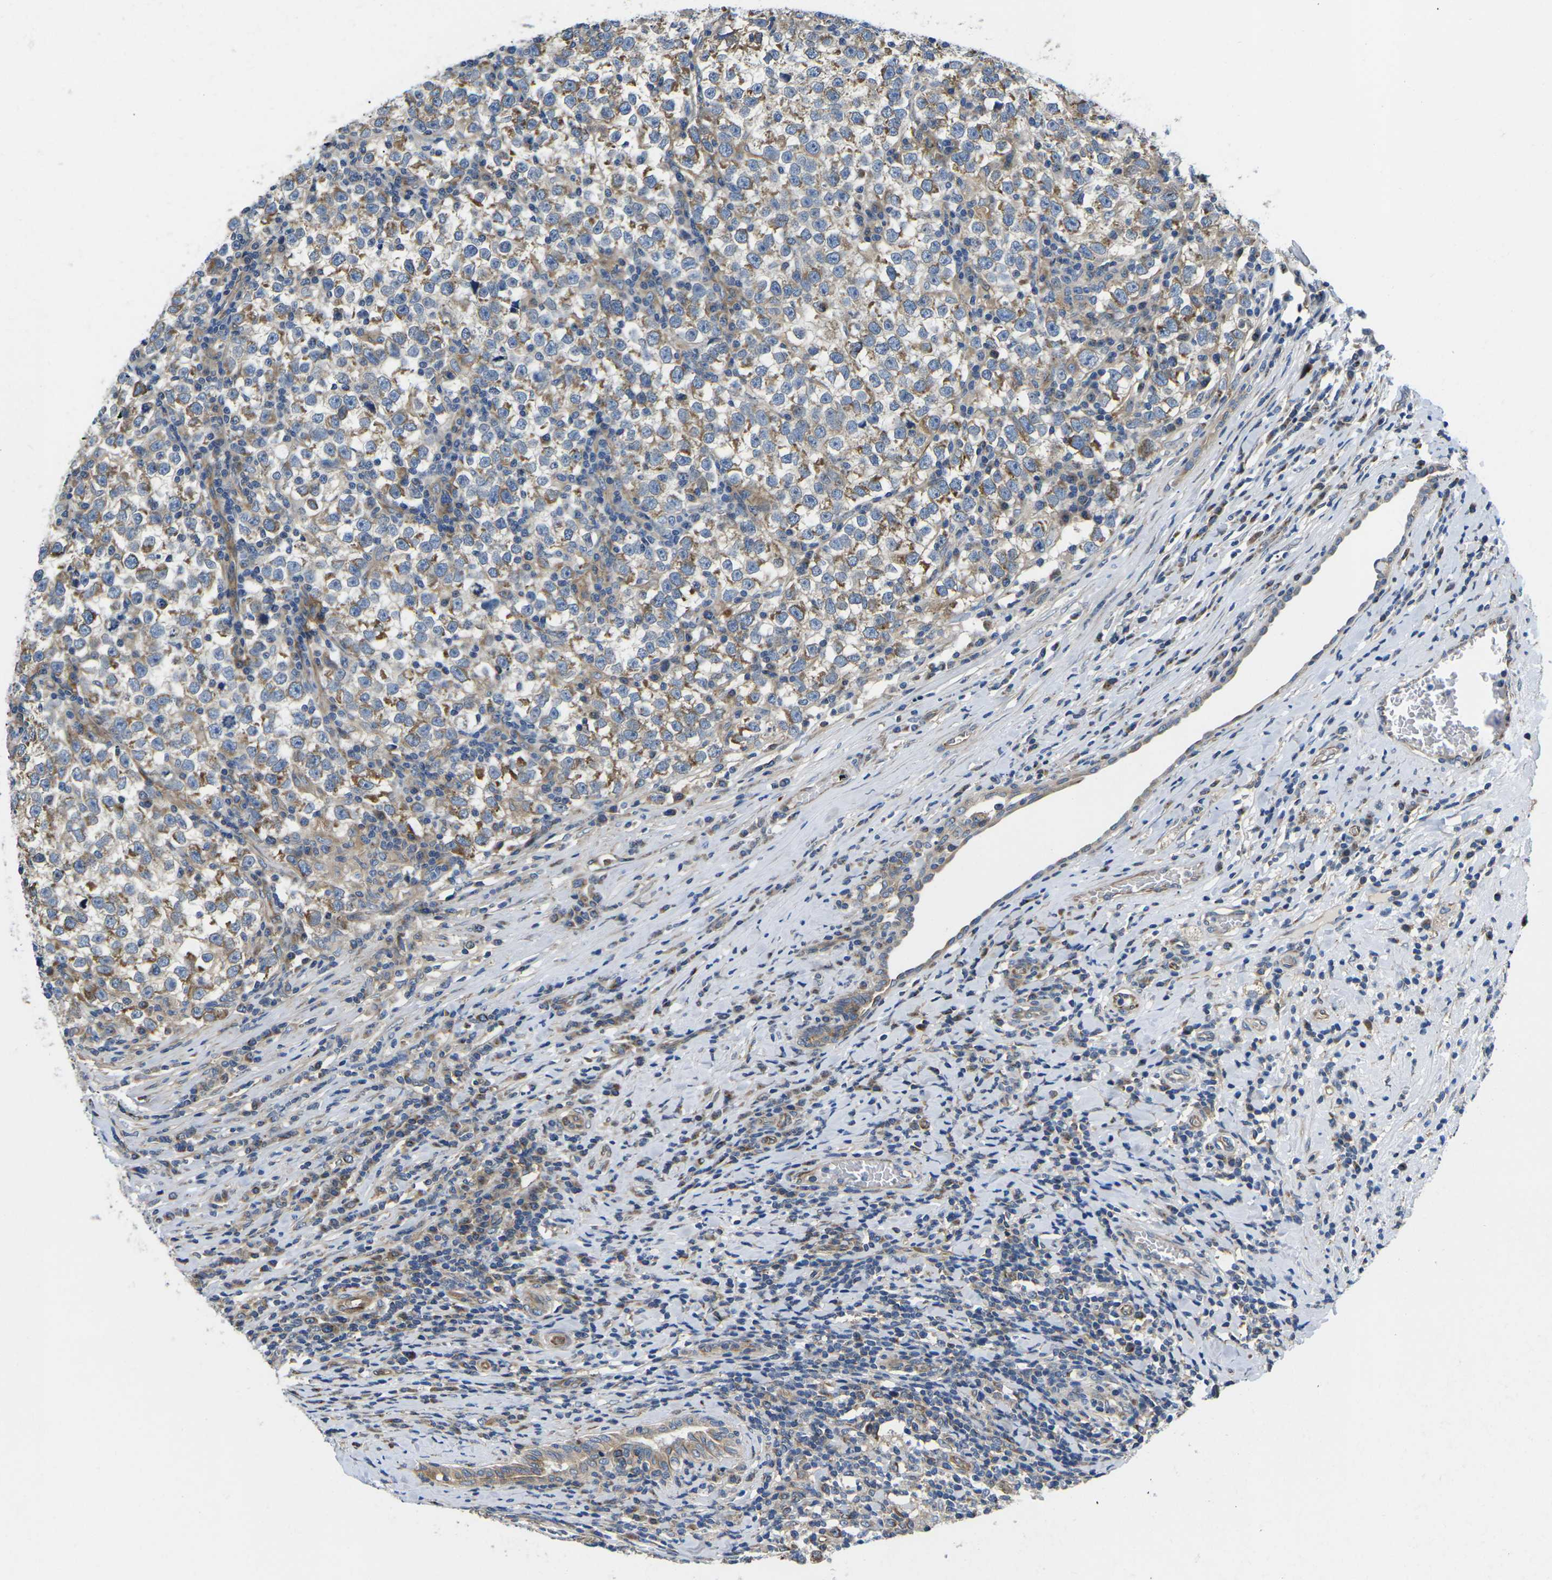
{"staining": {"intensity": "moderate", "quantity": "25%-75%", "location": "cytoplasmic/membranous"}, "tissue": "testis cancer", "cell_type": "Tumor cells", "image_type": "cancer", "snomed": [{"axis": "morphology", "description": "Normal tissue, NOS"}, {"axis": "morphology", "description": "Seminoma, NOS"}, {"axis": "topography", "description": "Testis"}], "caption": "Immunohistochemistry (IHC) histopathology image of neoplastic tissue: human testis cancer (seminoma) stained using immunohistochemistry exhibits medium levels of moderate protein expression localized specifically in the cytoplasmic/membranous of tumor cells, appearing as a cytoplasmic/membranous brown color.", "gene": "TMEFF2", "patient": {"sex": "male", "age": 43}}